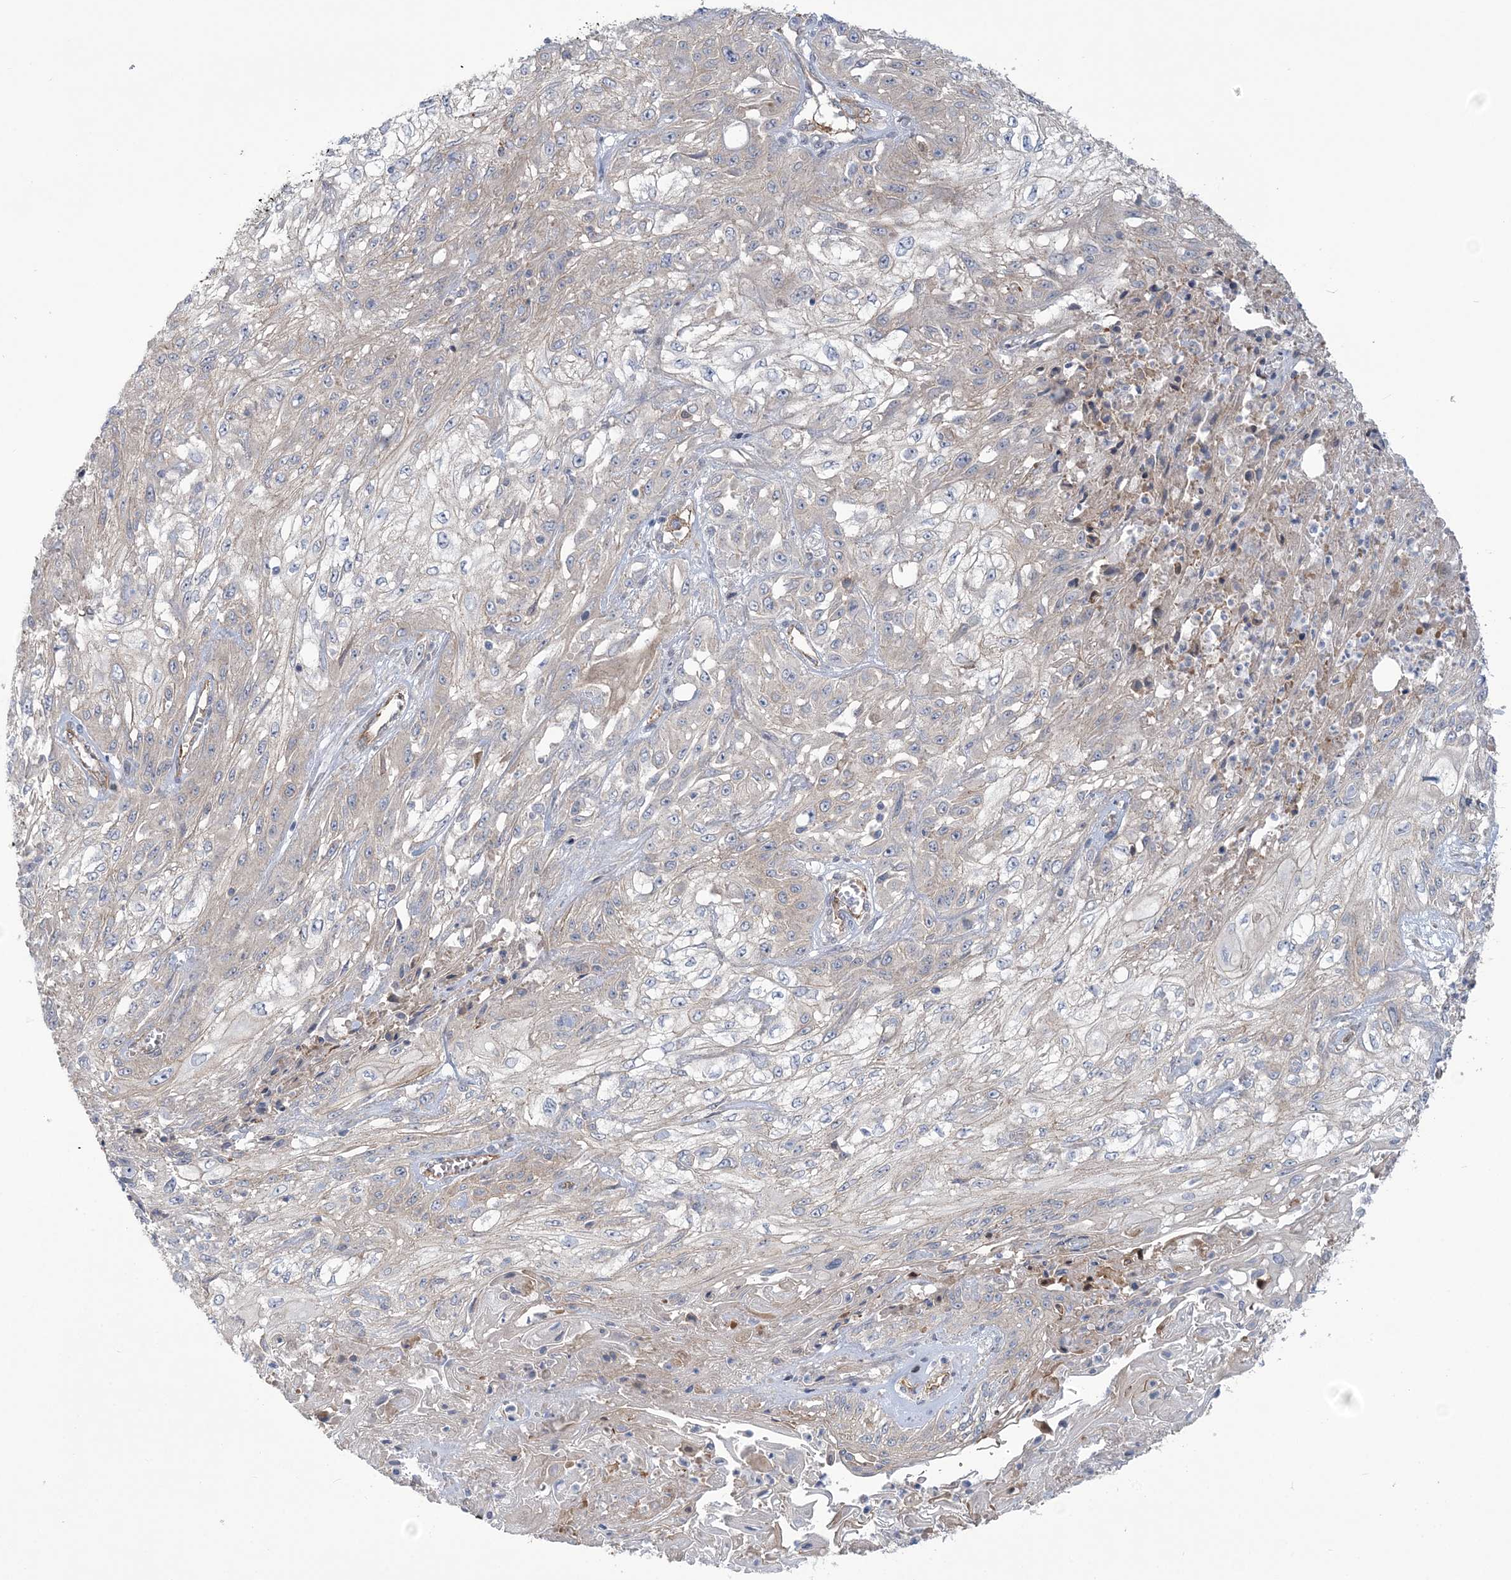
{"staining": {"intensity": "negative", "quantity": "none", "location": "none"}, "tissue": "skin cancer", "cell_type": "Tumor cells", "image_type": "cancer", "snomed": [{"axis": "morphology", "description": "Squamous cell carcinoma, NOS"}, {"axis": "morphology", "description": "Squamous cell carcinoma, metastatic, NOS"}, {"axis": "topography", "description": "Skin"}, {"axis": "topography", "description": "Lymph node"}], "caption": "This is an immunohistochemistry photomicrograph of skin cancer (metastatic squamous cell carcinoma). There is no staining in tumor cells.", "gene": "RAI14", "patient": {"sex": "male", "age": 75}}